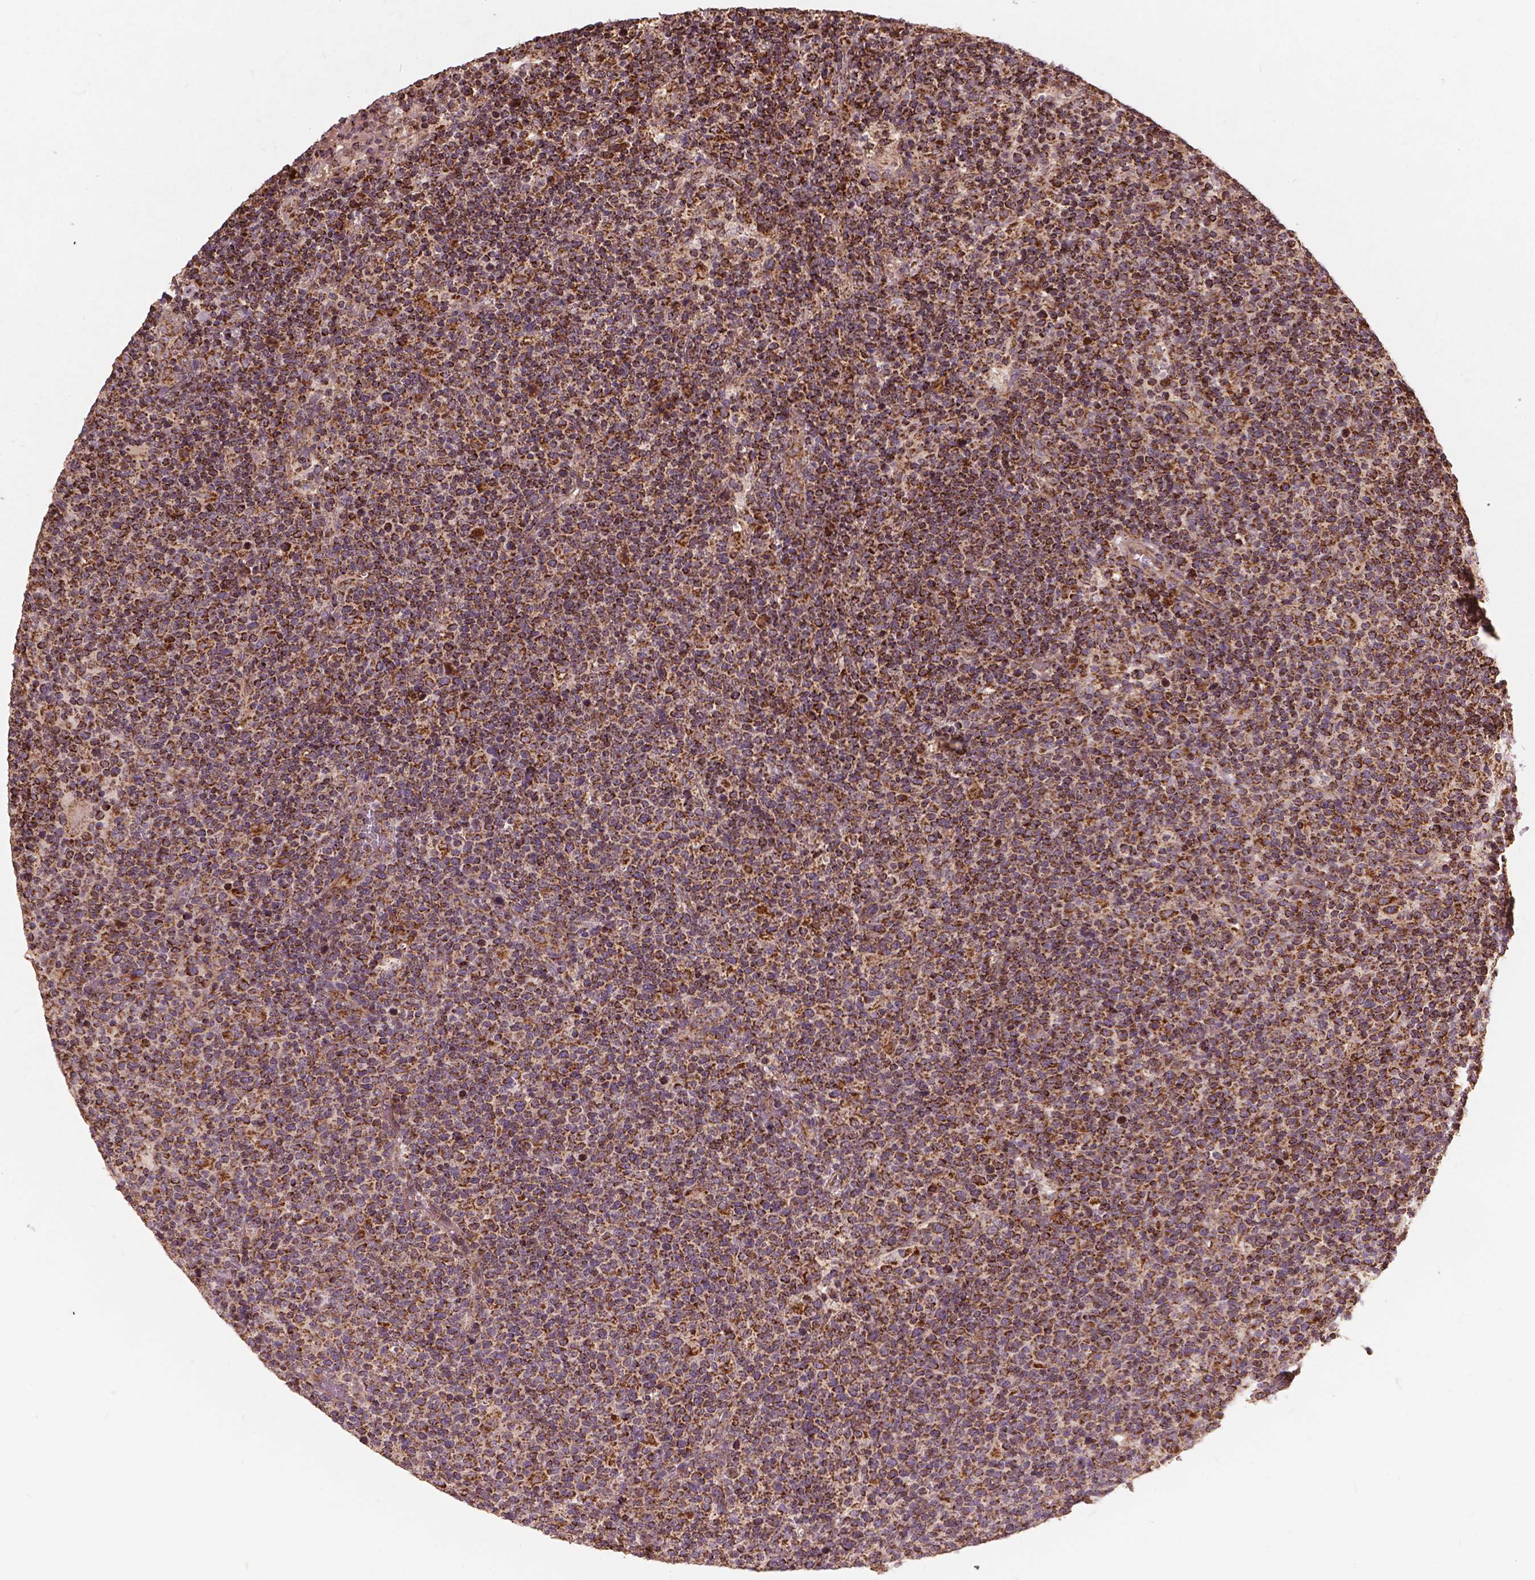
{"staining": {"intensity": "strong", "quantity": ">75%", "location": "cytoplasmic/membranous"}, "tissue": "lymphoma", "cell_type": "Tumor cells", "image_type": "cancer", "snomed": [{"axis": "morphology", "description": "Malignant lymphoma, non-Hodgkin's type, High grade"}, {"axis": "topography", "description": "Lymph node"}], "caption": "Immunohistochemical staining of human malignant lymphoma, non-Hodgkin's type (high-grade) reveals high levels of strong cytoplasmic/membranous expression in approximately >75% of tumor cells. Immunohistochemistry (ihc) stains the protein in brown and the nuclei are stained blue.", "gene": "UBXN2A", "patient": {"sex": "male", "age": 61}}